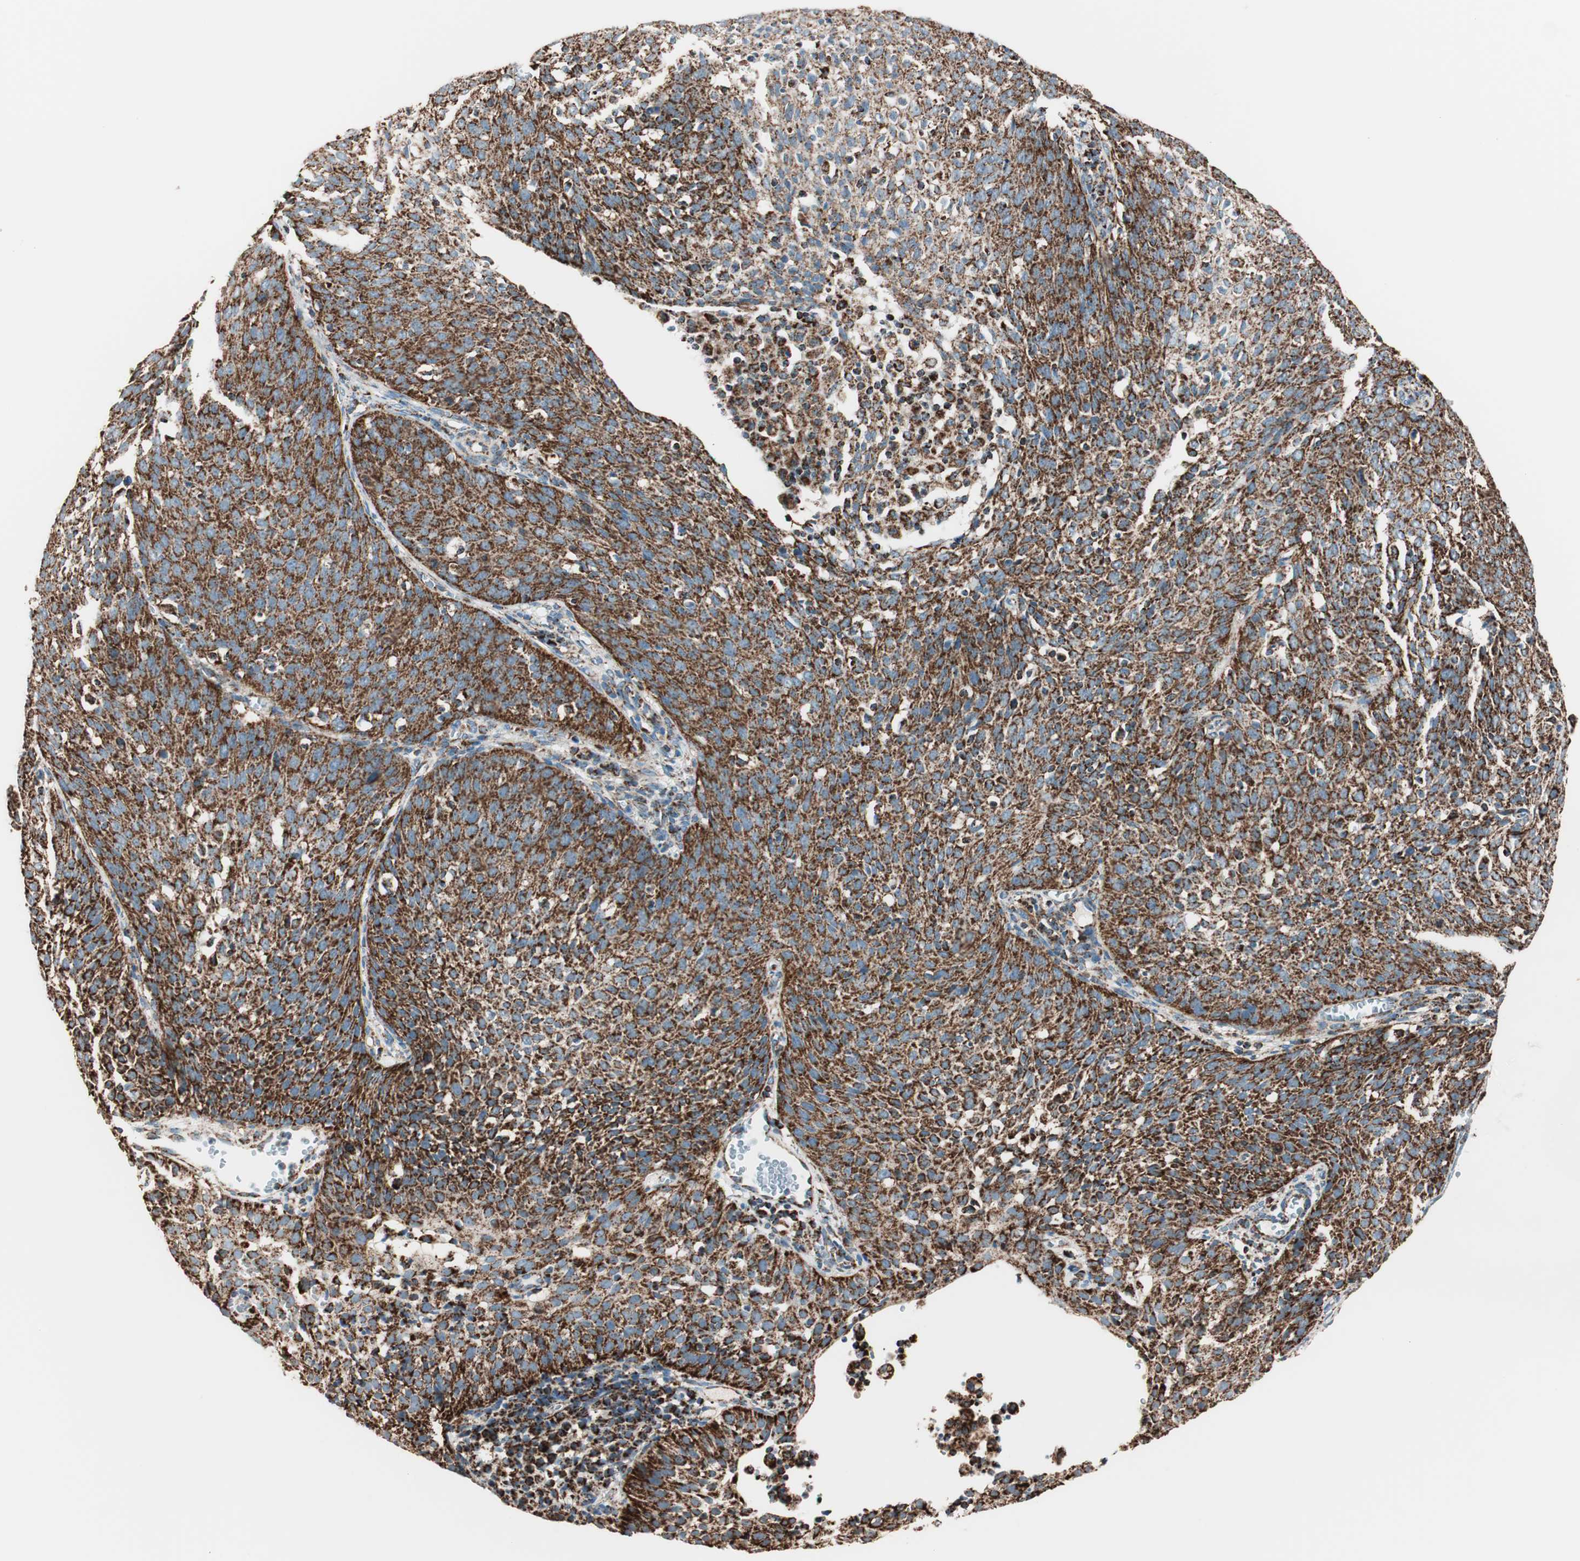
{"staining": {"intensity": "strong", "quantity": ">75%", "location": "cytoplasmic/membranous"}, "tissue": "cervical cancer", "cell_type": "Tumor cells", "image_type": "cancer", "snomed": [{"axis": "morphology", "description": "Squamous cell carcinoma, NOS"}, {"axis": "topography", "description": "Cervix"}], "caption": "Immunohistochemistry (IHC) staining of cervical cancer, which shows high levels of strong cytoplasmic/membranous expression in about >75% of tumor cells indicating strong cytoplasmic/membranous protein positivity. The staining was performed using DAB (3,3'-diaminobenzidine) (brown) for protein detection and nuclei were counterstained in hematoxylin (blue).", "gene": "TOMM22", "patient": {"sex": "female", "age": 38}}